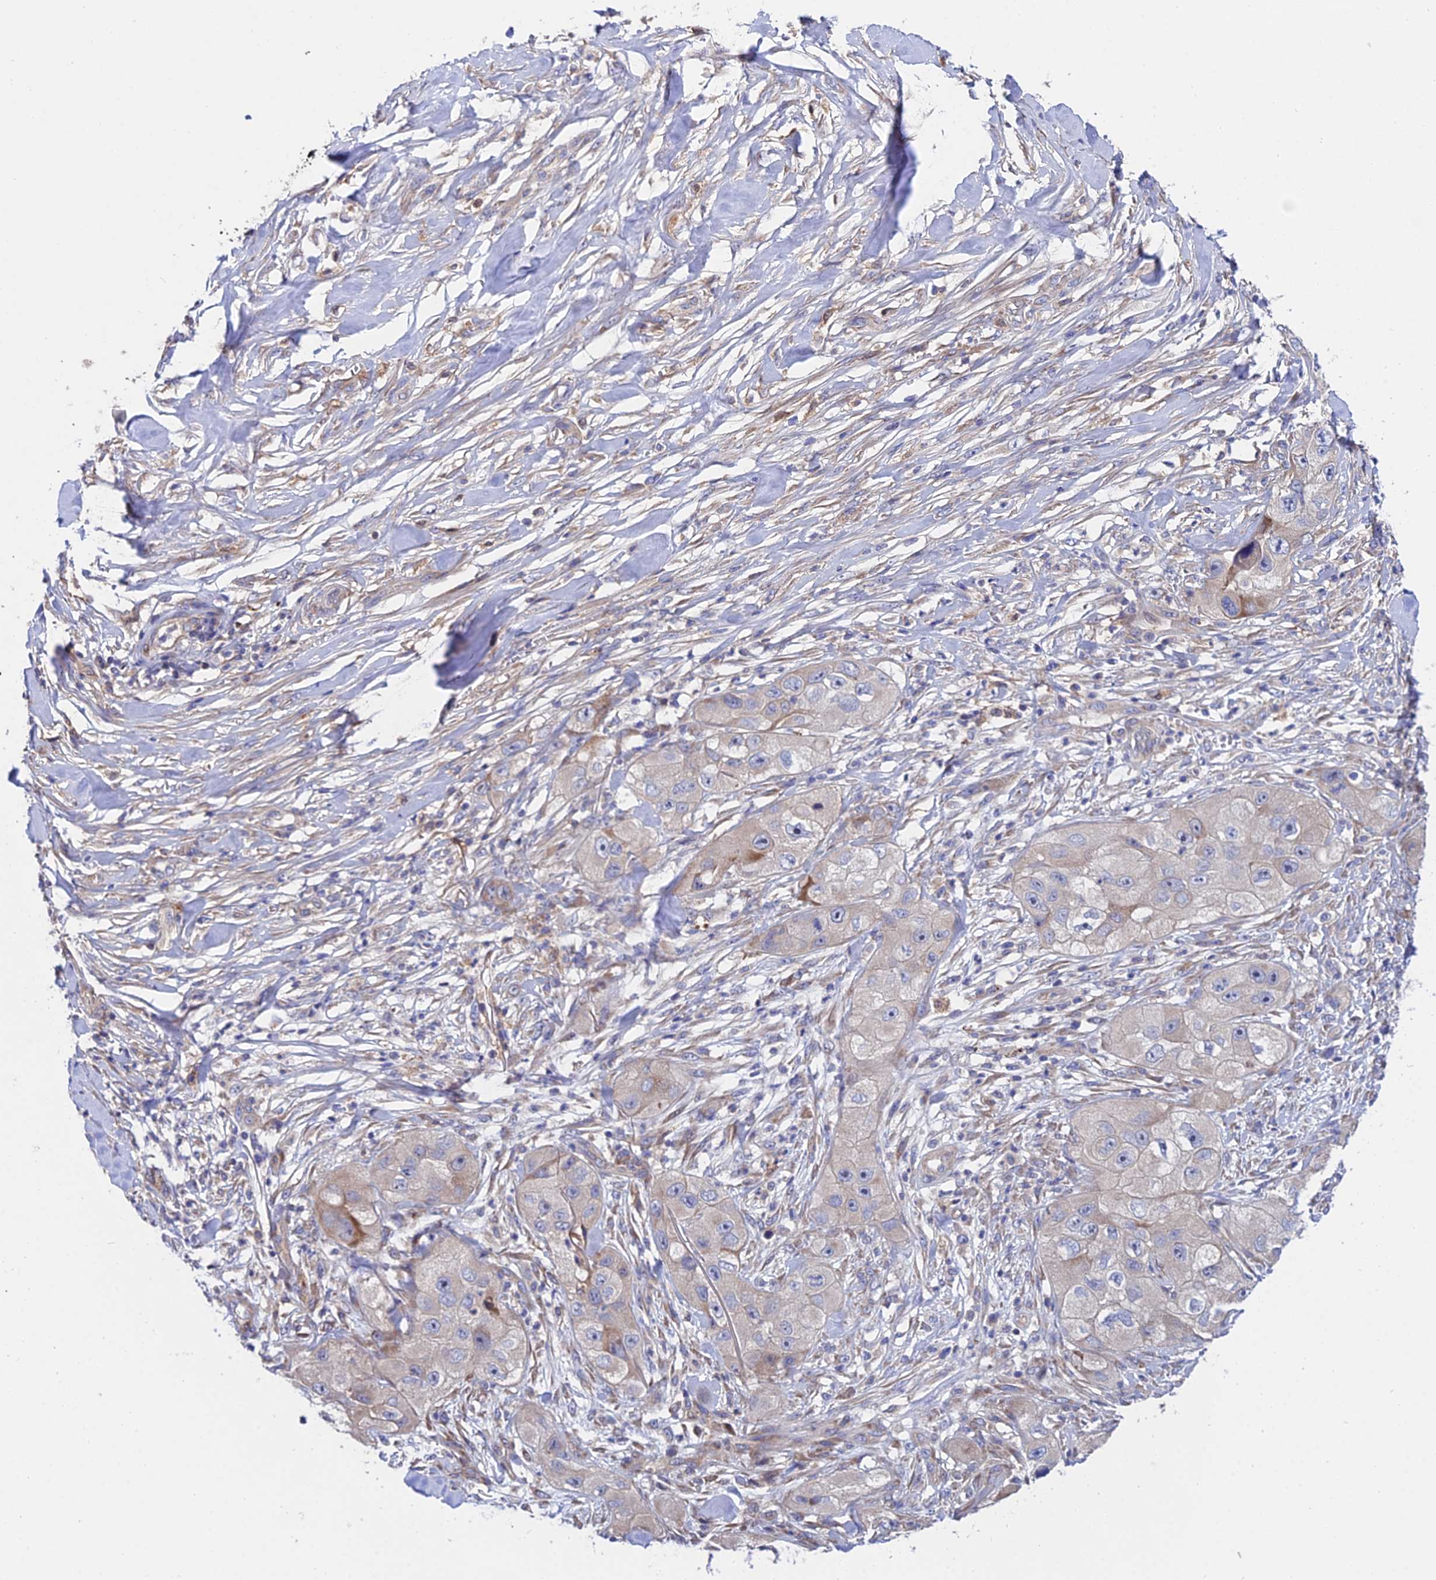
{"staining": {"intensity": "moderate", "quantity": "<25%", "location": "cytoplasmic/membranous"}, "tissue": "skin cancer", "cell_type": "Tumor cells", "image_type": "cancer", "snomed": [{"axis": "morphology", "description": "Squamous cell carcinoma, NOS"}, {"axis": "topography", "description": "Skin"}, {"axis": "topography", "description": "Subcutis"}], "caption": "Moderate cytoplasmic/membranous expression for a protein is present in approximately <25% of tumor cells of squamous cell carcinoma (skin) using immunohistochemistry.", "gene": "CDC37L1", "patient": {"sex": "male", "age": 73}}